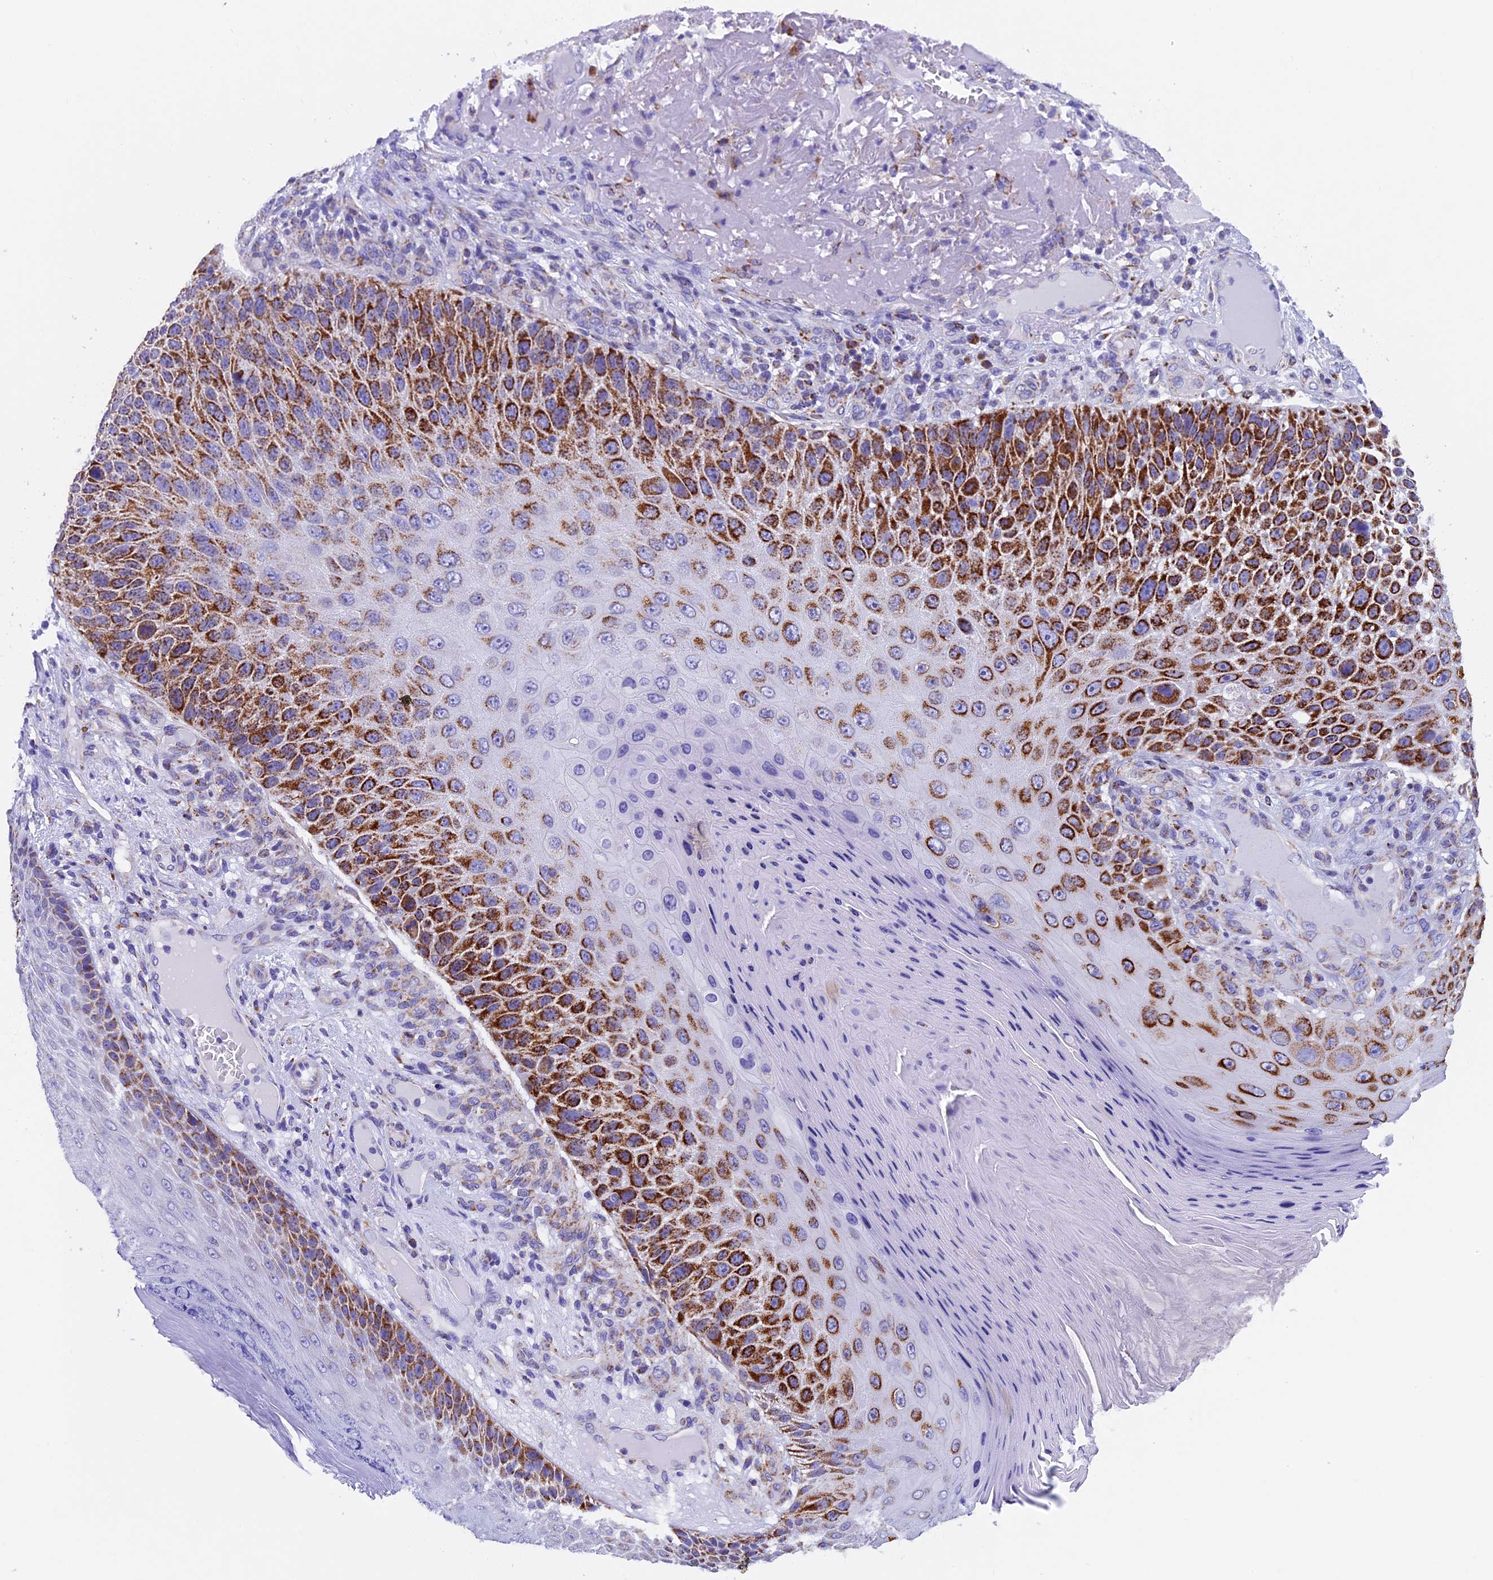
{"staining": {"intensity": "strong", "quantity": "25%-75%", "location": "cytoplasmic/membranous"}, "tissue": "skin cancer", "cell_type": "Tumor cells", "image_type": "cancer", "snomed": [{"axis": "morphology", "description": "Squamous cell carcinoma, NOS"}, {"axis": "topography", "description": "Skin"}], "caption": "The micrograph shows immunohistochemical staining of skin cancer. There is strong cytoplasmic/membranous staining is appreciated in about 25%-75% of tumor cells. Nuclei are stained in blue.", "gene": "SLC8B1", "patient": {"sex": "female", "age": 88}}